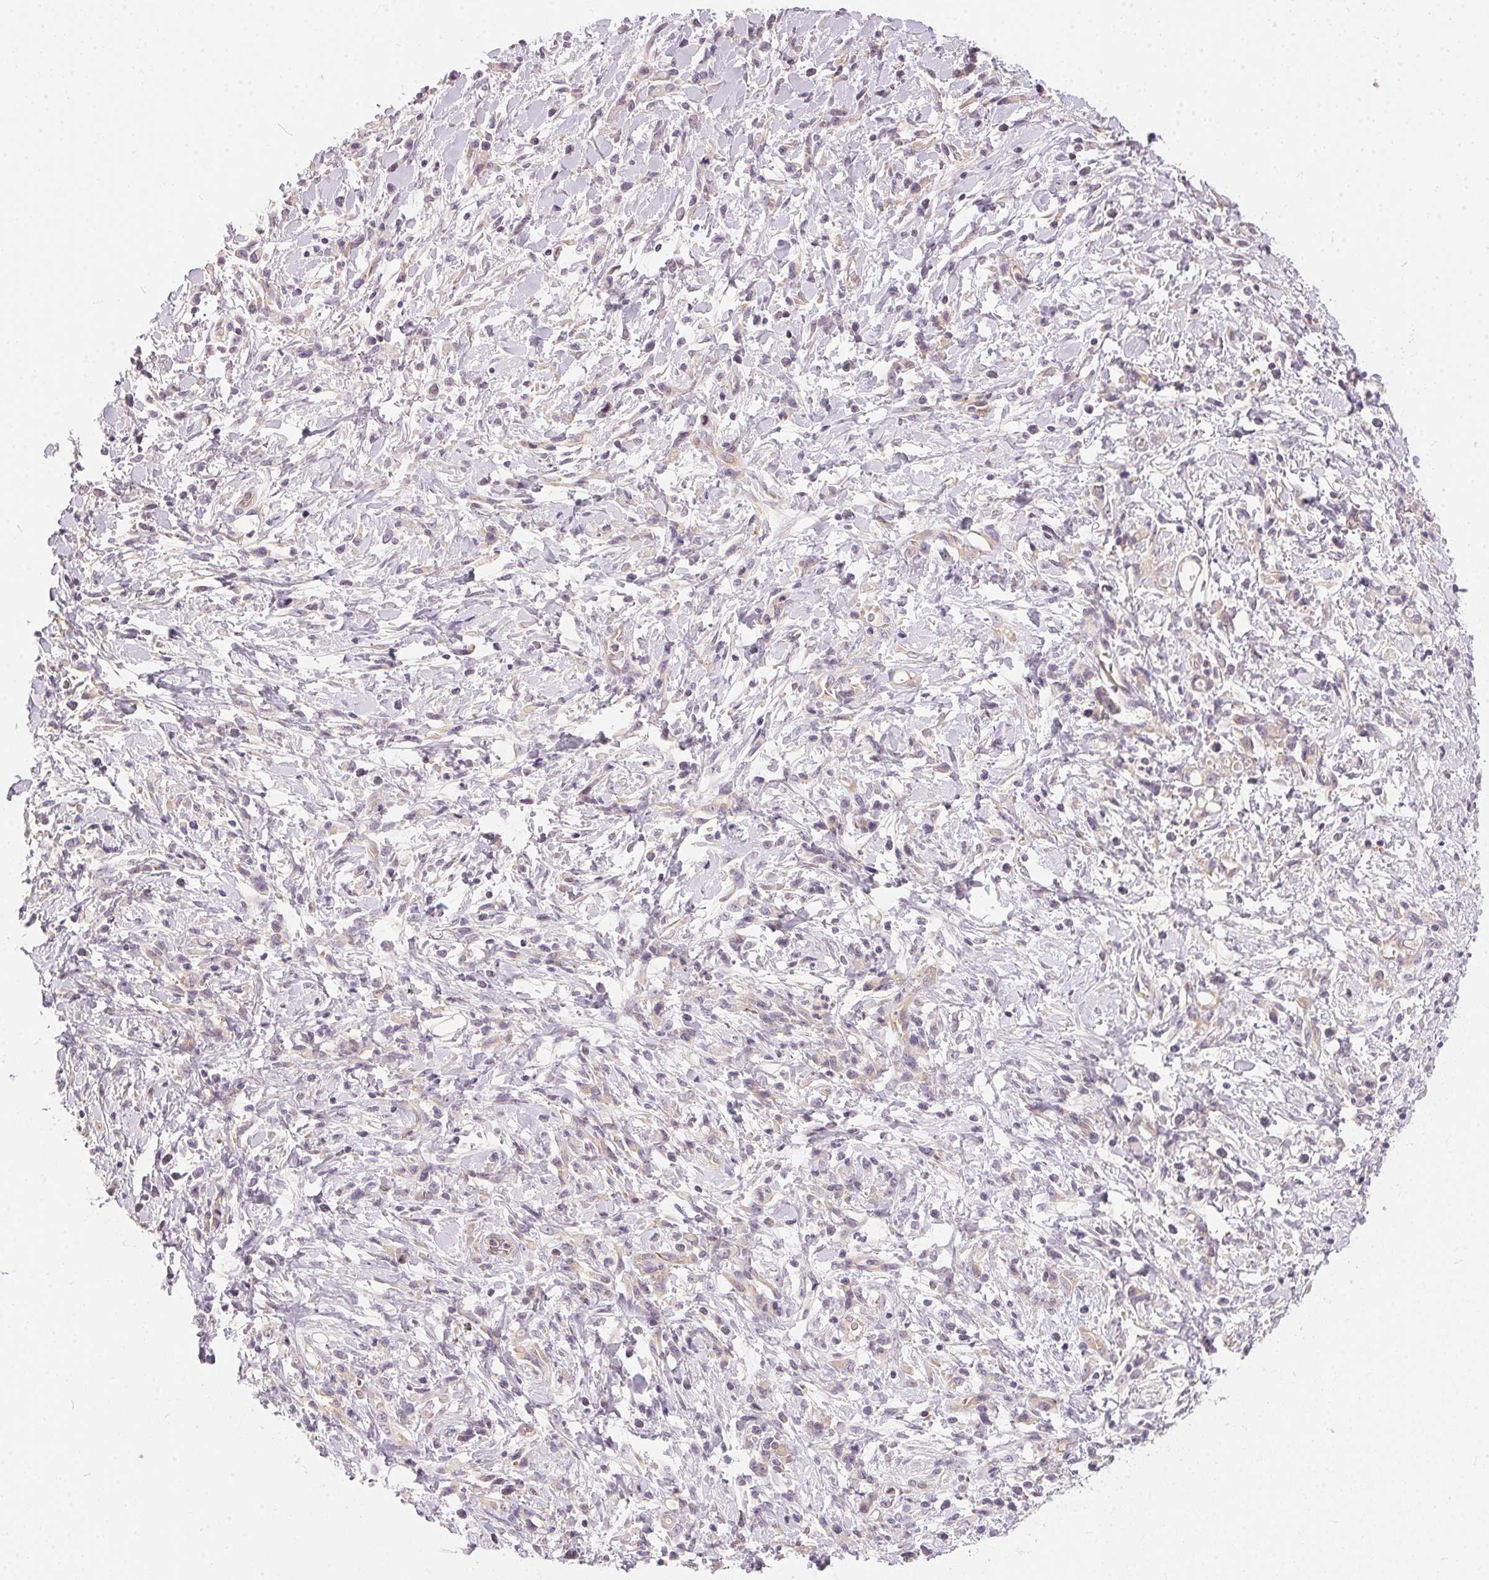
{"staining": {"intensity": "negative", "quantity": "none", "location": "none"}, "tissue": "stomach cancer", "cell_type": "Tumor cells", "image_type": "cancer", "snomed": [{"axis": "morphology", "description": "Adenocarcinoma, NOS"}, {"axis": "topography", "description": "Stomach"}], "caption": "This is an immunohistochemistry (IHC) photomicrograph of stomach cancer. There is no staining in tumor cells.", "gene": "BLMH", "patient": {"sex": "female", "age": 84}}